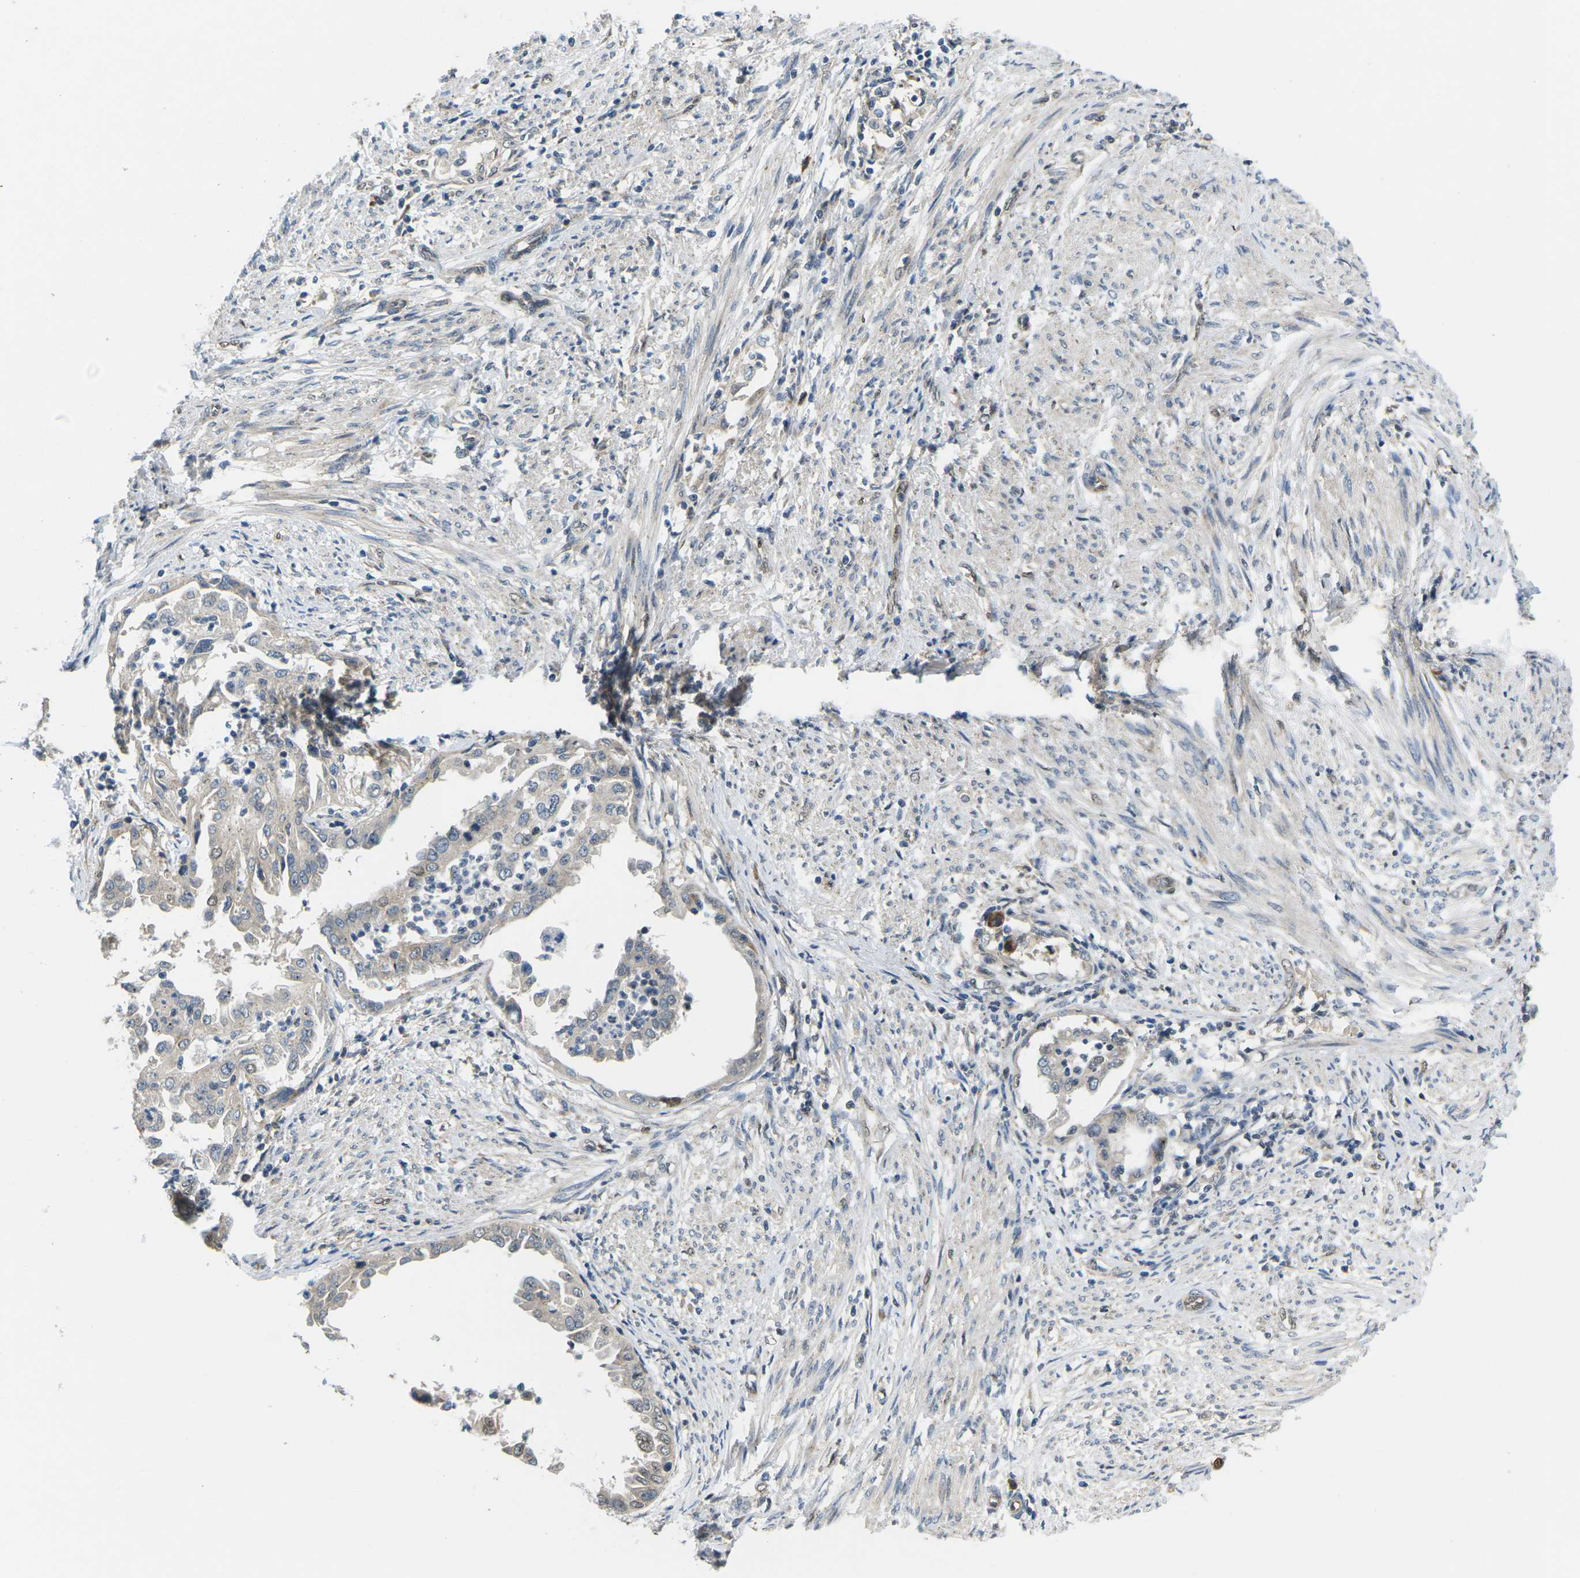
{"staining": {"intensity": "weak", "quantity": "25%-75%", "location": "nuclear"}, "tissue": "endometrial cancer", "cell_type": "Tumor cells", "image_type": "cancer", "snomed": [{"axis": "morphology", "description": "Adenocarcinoma, NOS"}, {"axis": "topography", "description": "Endometrium"}], "caption": "A micrograph showing weak nuclear expression in approximately 25%-75% of tumor cells in adenocarcinoma (endometrial), as visualized by brown immunohistochemical staining.", "gene": "ERBB4", "patient": {"sex": "female", "age": 85}}